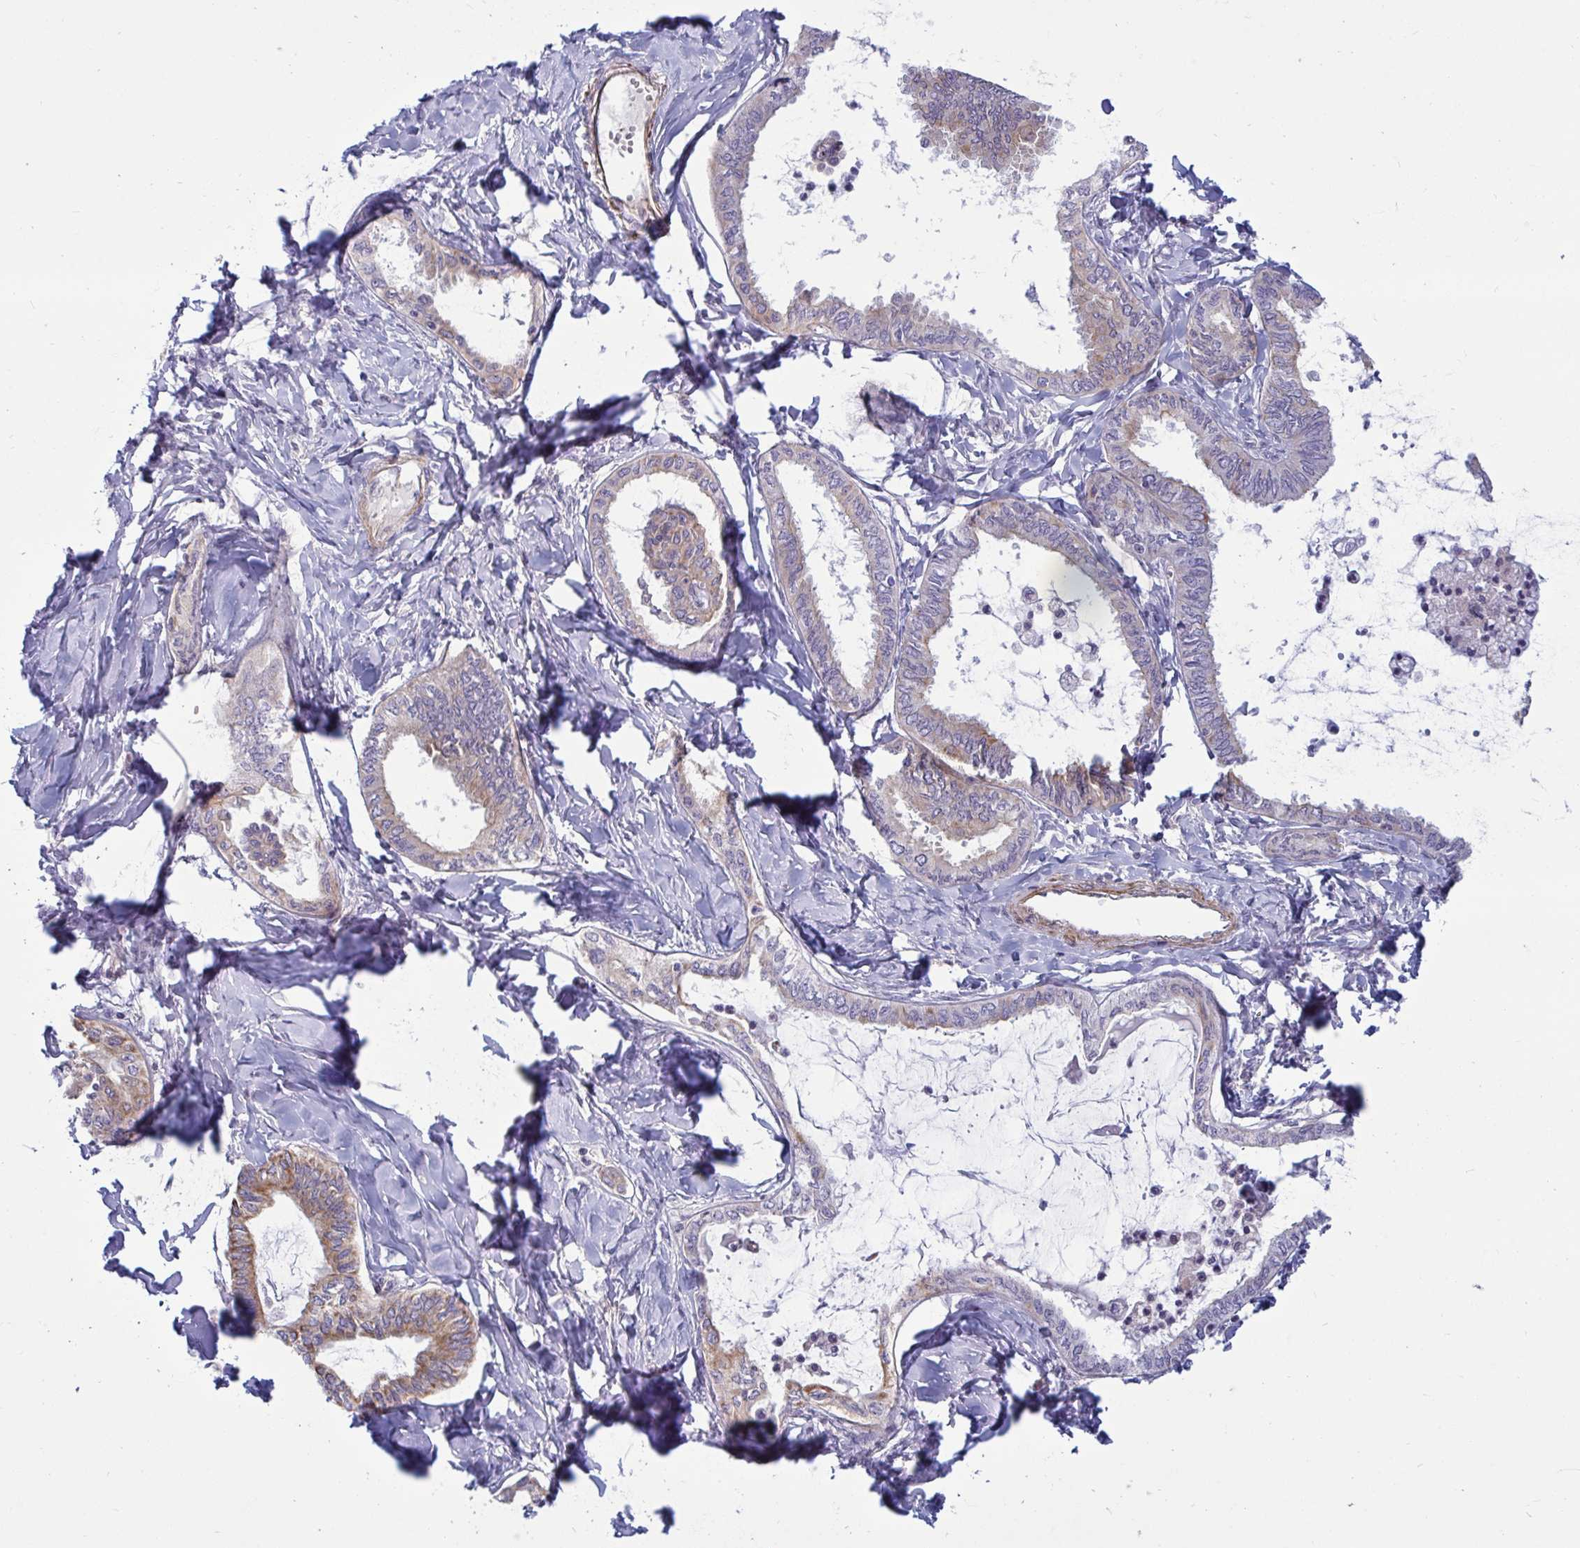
{"staining": {"intensity": "weak", "quantity": "<25%", "location": "cytoplasmic/membranous"}, "tissue": "ovarian cancer", "cell_type": "Tumor cells", "image_type": "cancer", "snomed": [{"axis": "morphology", "description": "Carcinoma, endometroid"}, {"axis": "topography", "description": "Ovary"}], "caption": "Tumor cells show no significant protein positivity in endometroid carcinoma (ovarian).", "gene": "TANK", "patient": {"sex": "female", "age": 70}}